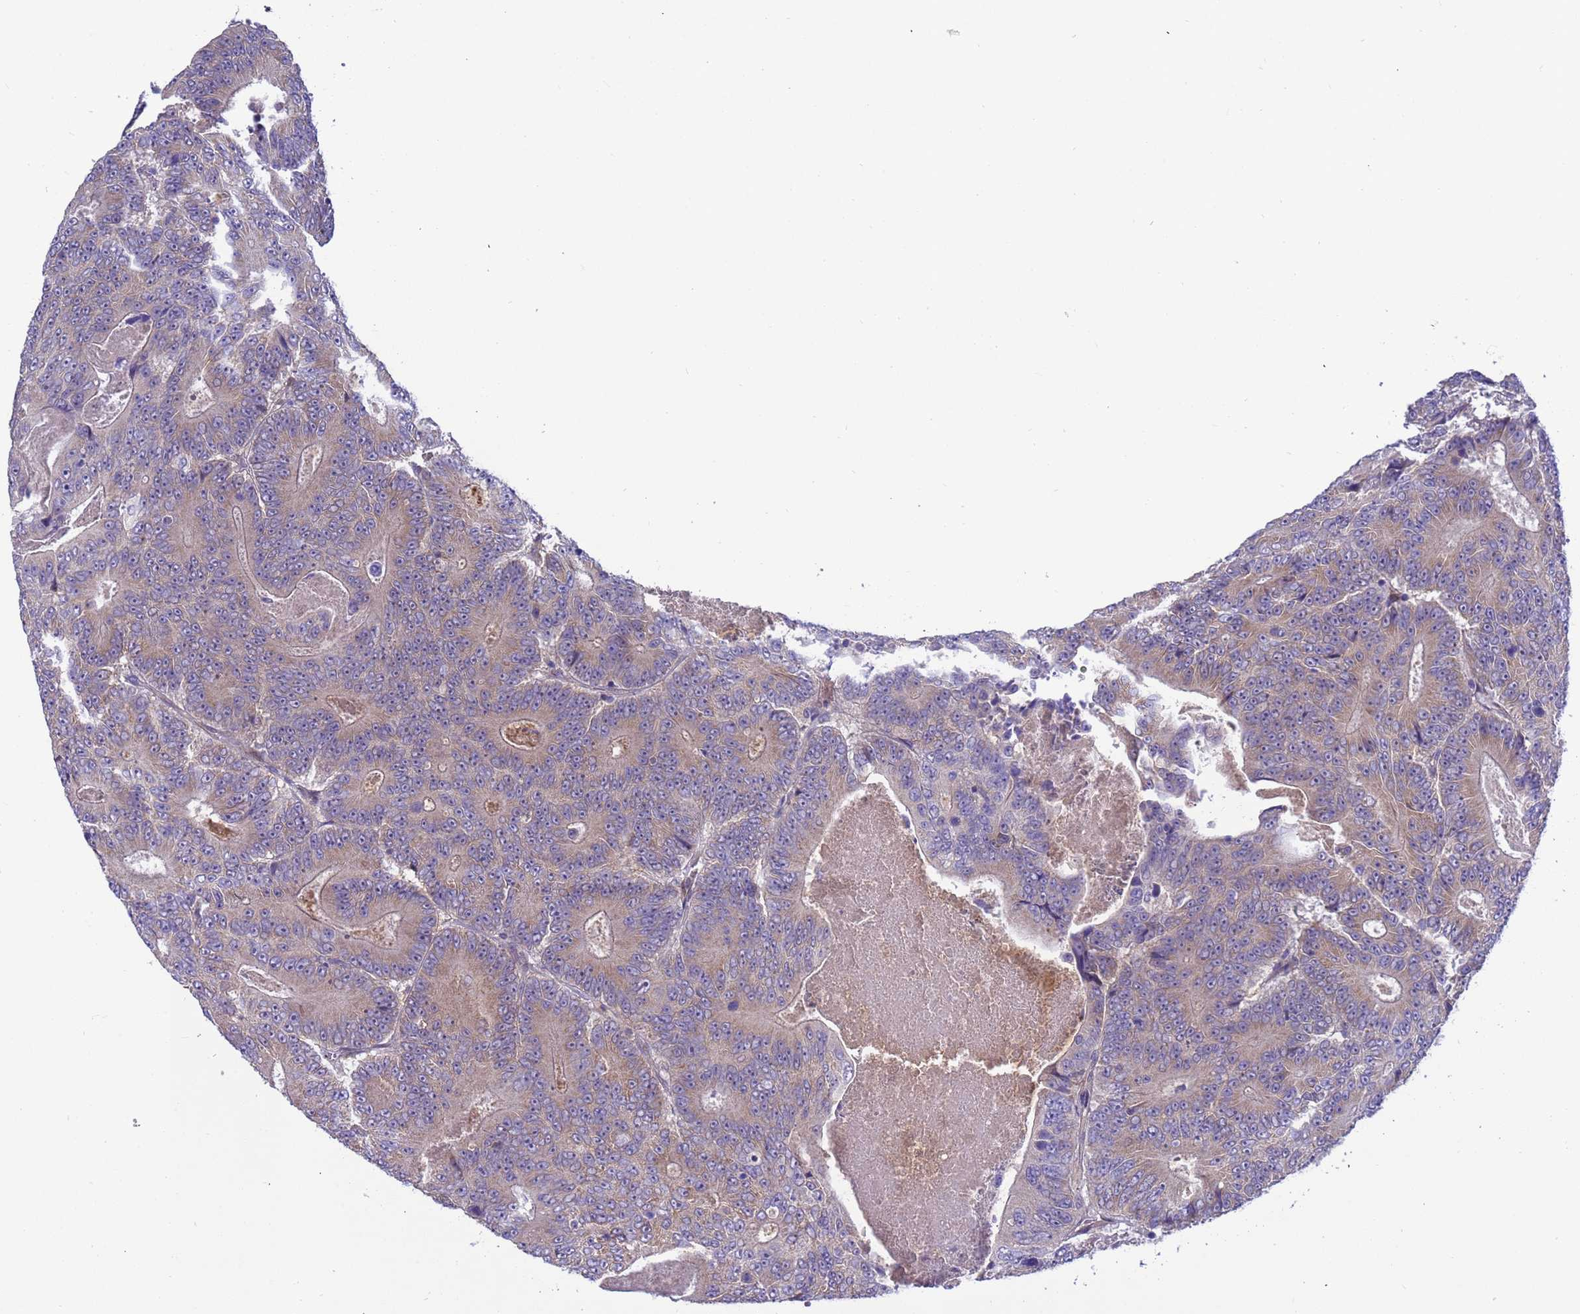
{"staining": {"intensity": "weak", "quantity": "25%-75%", "location": "cytoplasmic/membranous"}, "tissue": "colorectal cancer", "cell_type": "Tumor cells", "image_type": "cancer", "snomed": [{"axis": "morphology", "description": "Adenocarcinoma, NOS"}, {"axis": "topography", "description": "Colon"}], "caption": "This is an image of immunohistochemistry (IHC) staining of adenocarcinoma (colorectal), which shows weak positivity in the cytoplasmic/membranous of tumor cells.", "gene": "FOXRED1", "patient": {"sex": "male", "age": 83}}